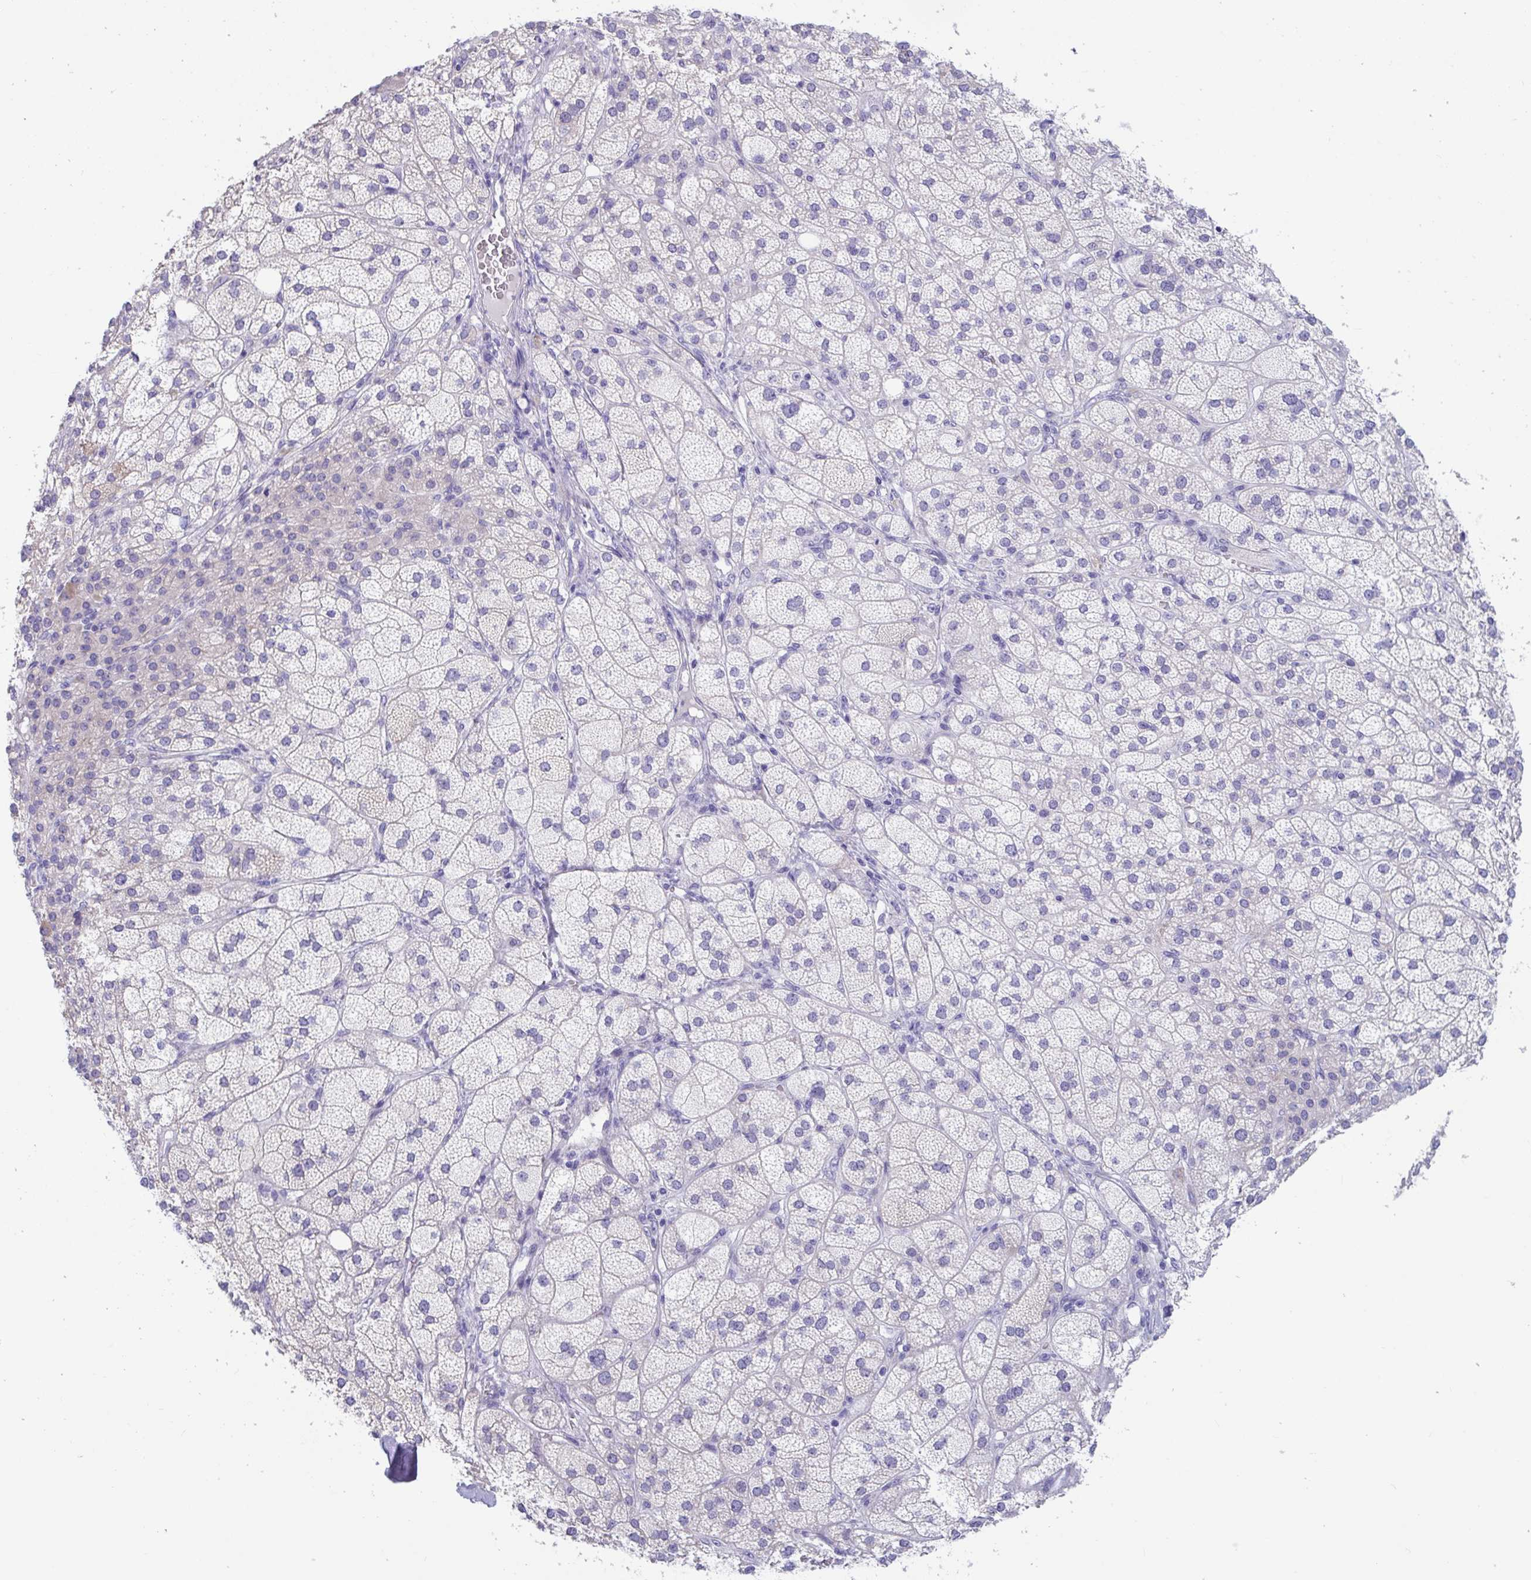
{"staining": {"intensity": "negative", "quantity": "none", "location": "none"}, "tissue": "adrenal gland", "cell_type": "Glandular cells", "image_type": "normal", "snomed": [{"axis": "morphology", "description": "Normal tissue, NOS"}, {"axis": "topography", "description": "Adrenal gland"}], "caption": "This is an immunohistochemistry micrograph of benign human adrenal gland. There is no staining in glandular cells.", "gene": "TTC30A", "patient": {"sex": "female", "age": 60}}